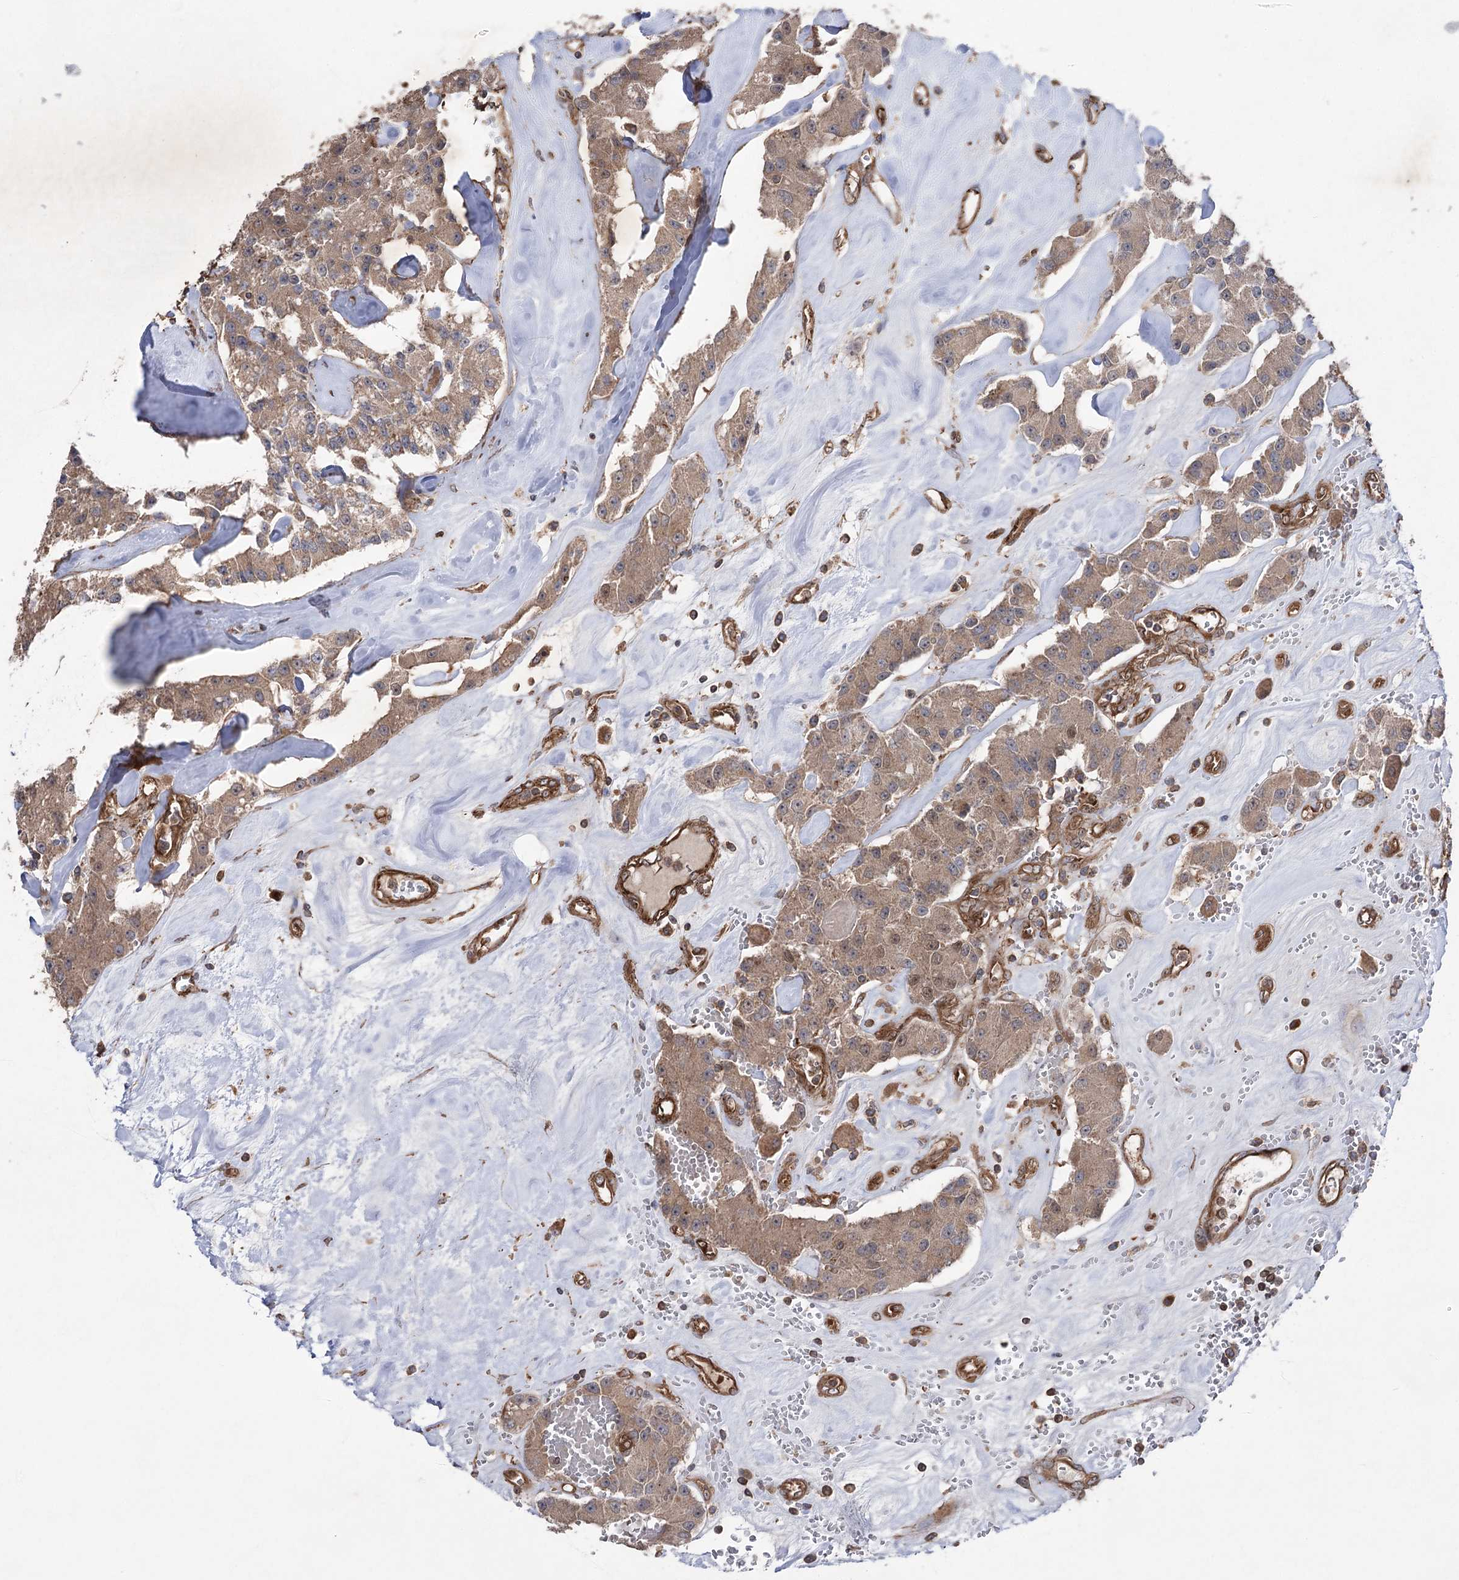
{"staining": {"intensity": "weak", "quantity": ">75%", "location": "cytoplasmic/membranous"}, "tissue": "carcinoid", "cell_type": "Tumor cells", "image_type": "cancer", "snomed": [{"axis": "morphology", "description": "Carcinoid, malignant, NOS"}, {"axis": "topography", "description": "Pancreas"}], "caption": "Immunohistochemistry (IHC) photomicrograph of human carcinoid (malignant) stained for a protein (brown), which demonstrates low levels of weak cytoplasmic/membranous positivity in approximately >75% of tumor cells.", "gene": "LARS2", "patient": {"sex": "male", "age": 41}}